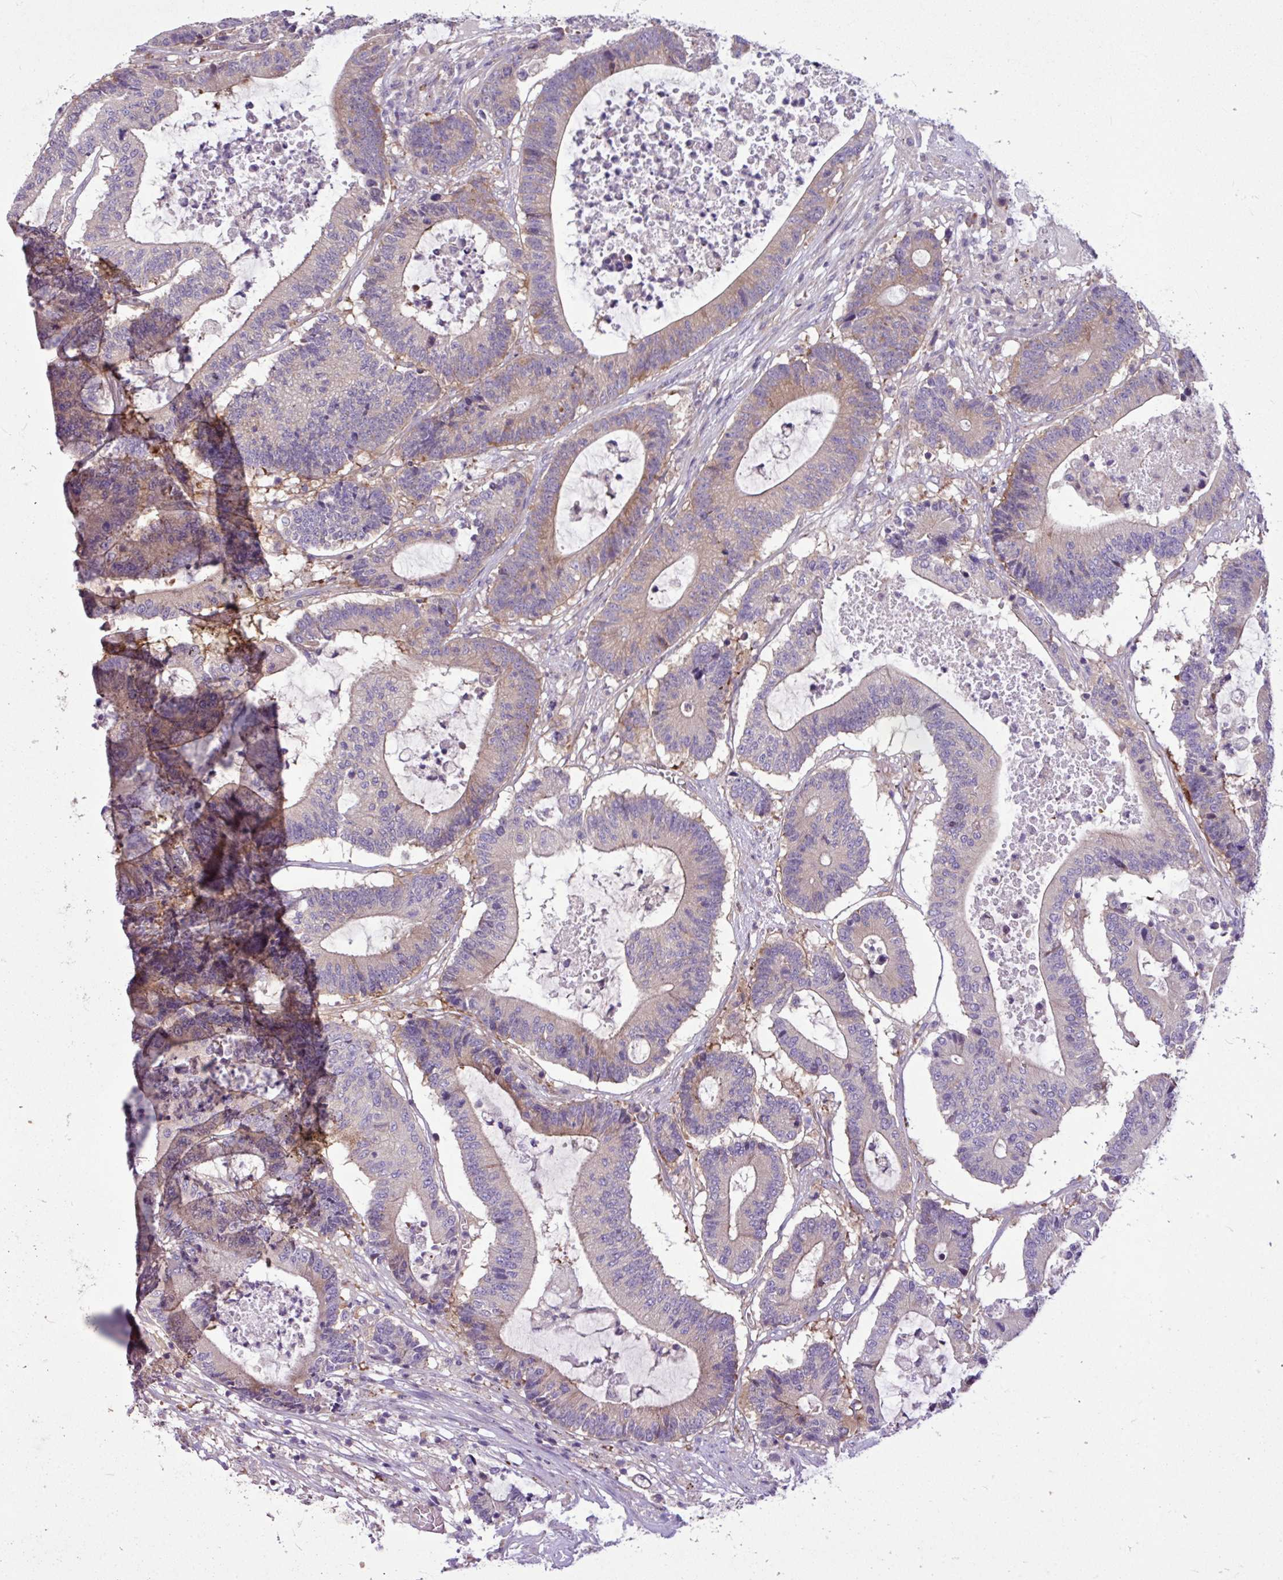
{"staining": {"intensity": "weak", "quantity": "25%-75%", "location": "cytoplasmic/membranous"}, "tissue": "colorectal cancer", "cell_type": "Tumor cells", "image_type": "cancer", "snomed": [{"axis": "morphology", "description": "Adenocarcinoma, NOS"}, {"axis": "topography", "description": "Colon"}], "caption": "High-magnification brightfield microscopy of colorectal adenocarcinoma stained with DAB (3,3'-diaminobenzidine) (brown) and counterstained with hematoxylin (blue). tumor cells exhibit weak cytoplasmic/membranous positivity is identified in approximately25%-75% of cells.", "gene": "MROH2A", "patient": {"sex": "female", "age": 84}}